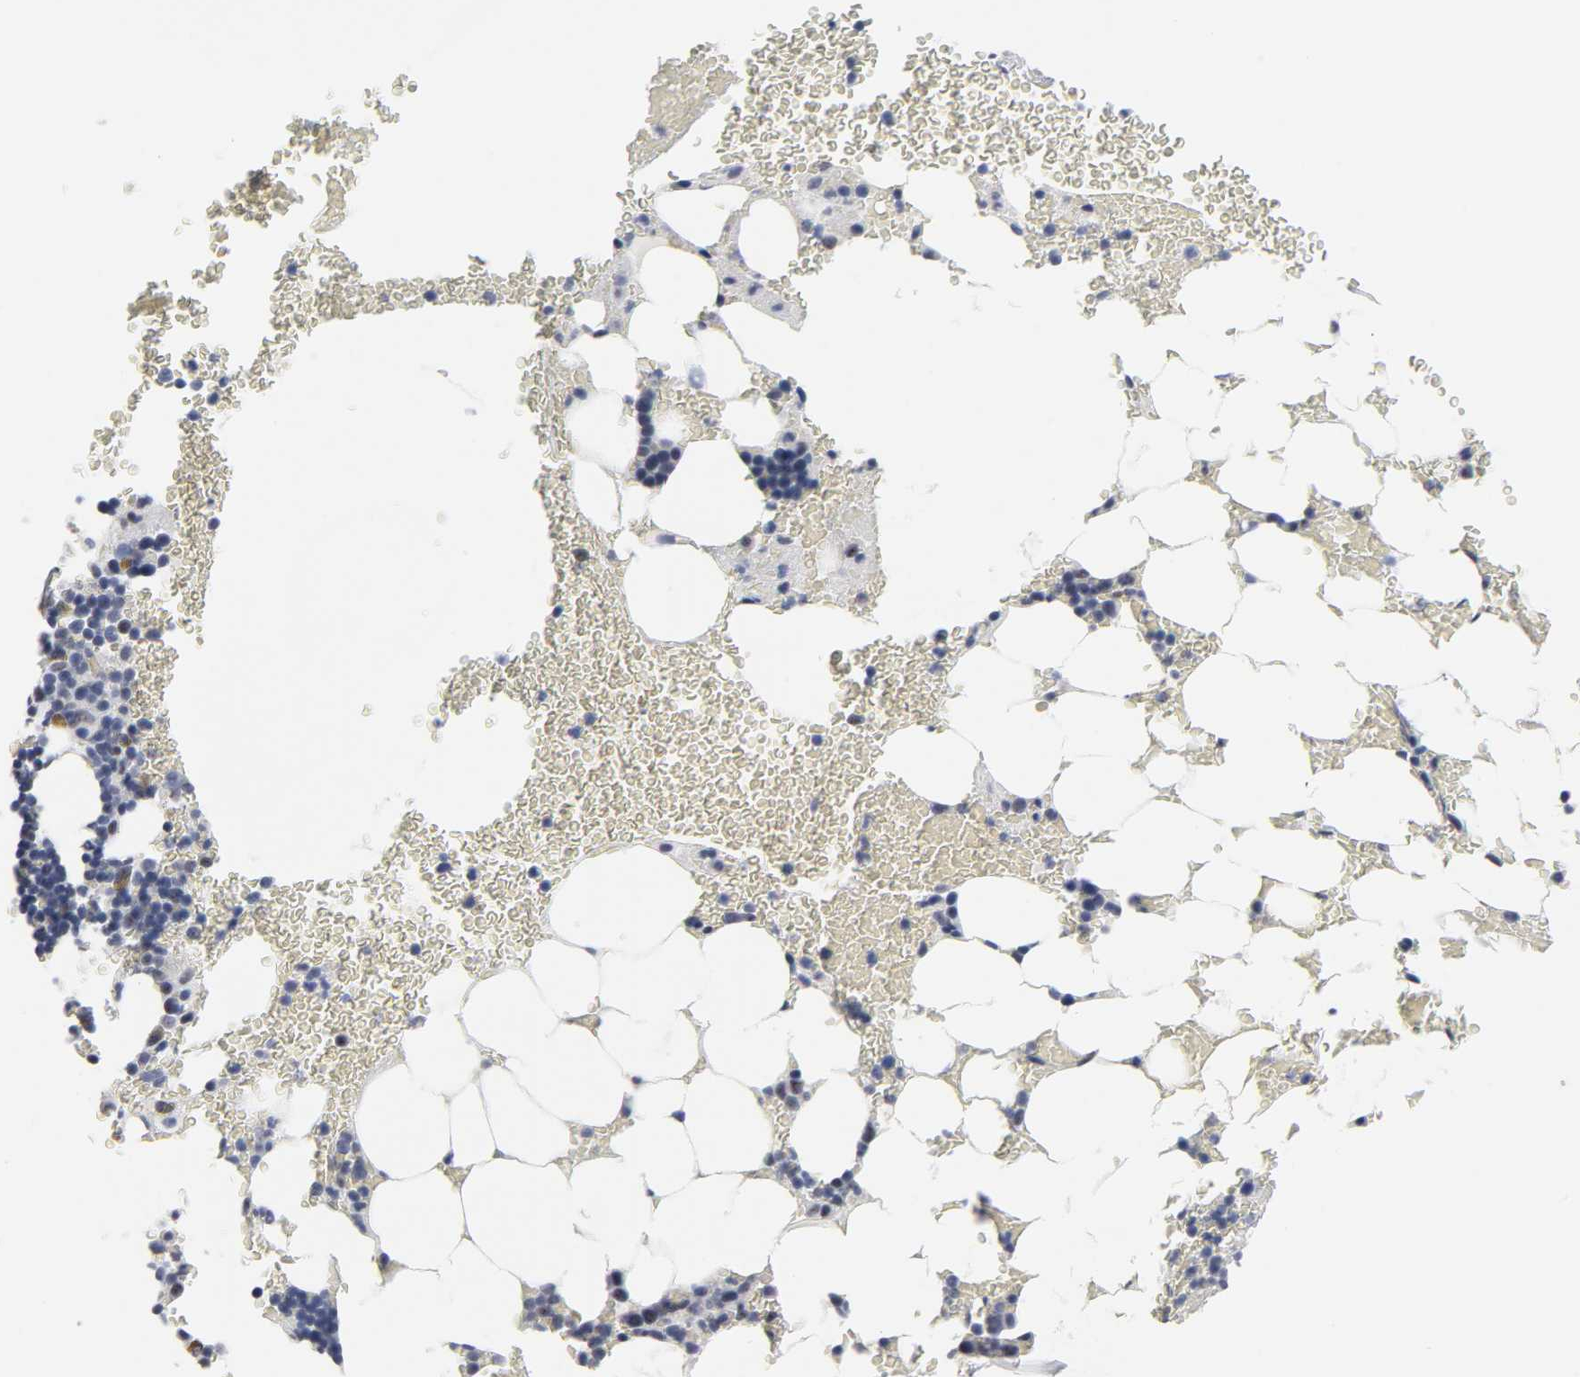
{"staining": {"intensity": "moderate", "quantity": "<25%", "location": "cytoplasmic/membranous"}, "tissue": "bone marrow", "cell_type": "Hematopoietic cells", "image_type": "normal", "snomed": [{"axis": "morphology", "description": "Normal tissue, NOS"}, {"axis": "topography", "description": "Bone marrow"}], "caption": "Protein expression by IHC shows moderate cytoplasmic/membranous positivity in approximately <25% of hematopoietic cells in benign bone marrow.", "gene": "GRHL2", "patient": {"sex": "female", "age": 73}}